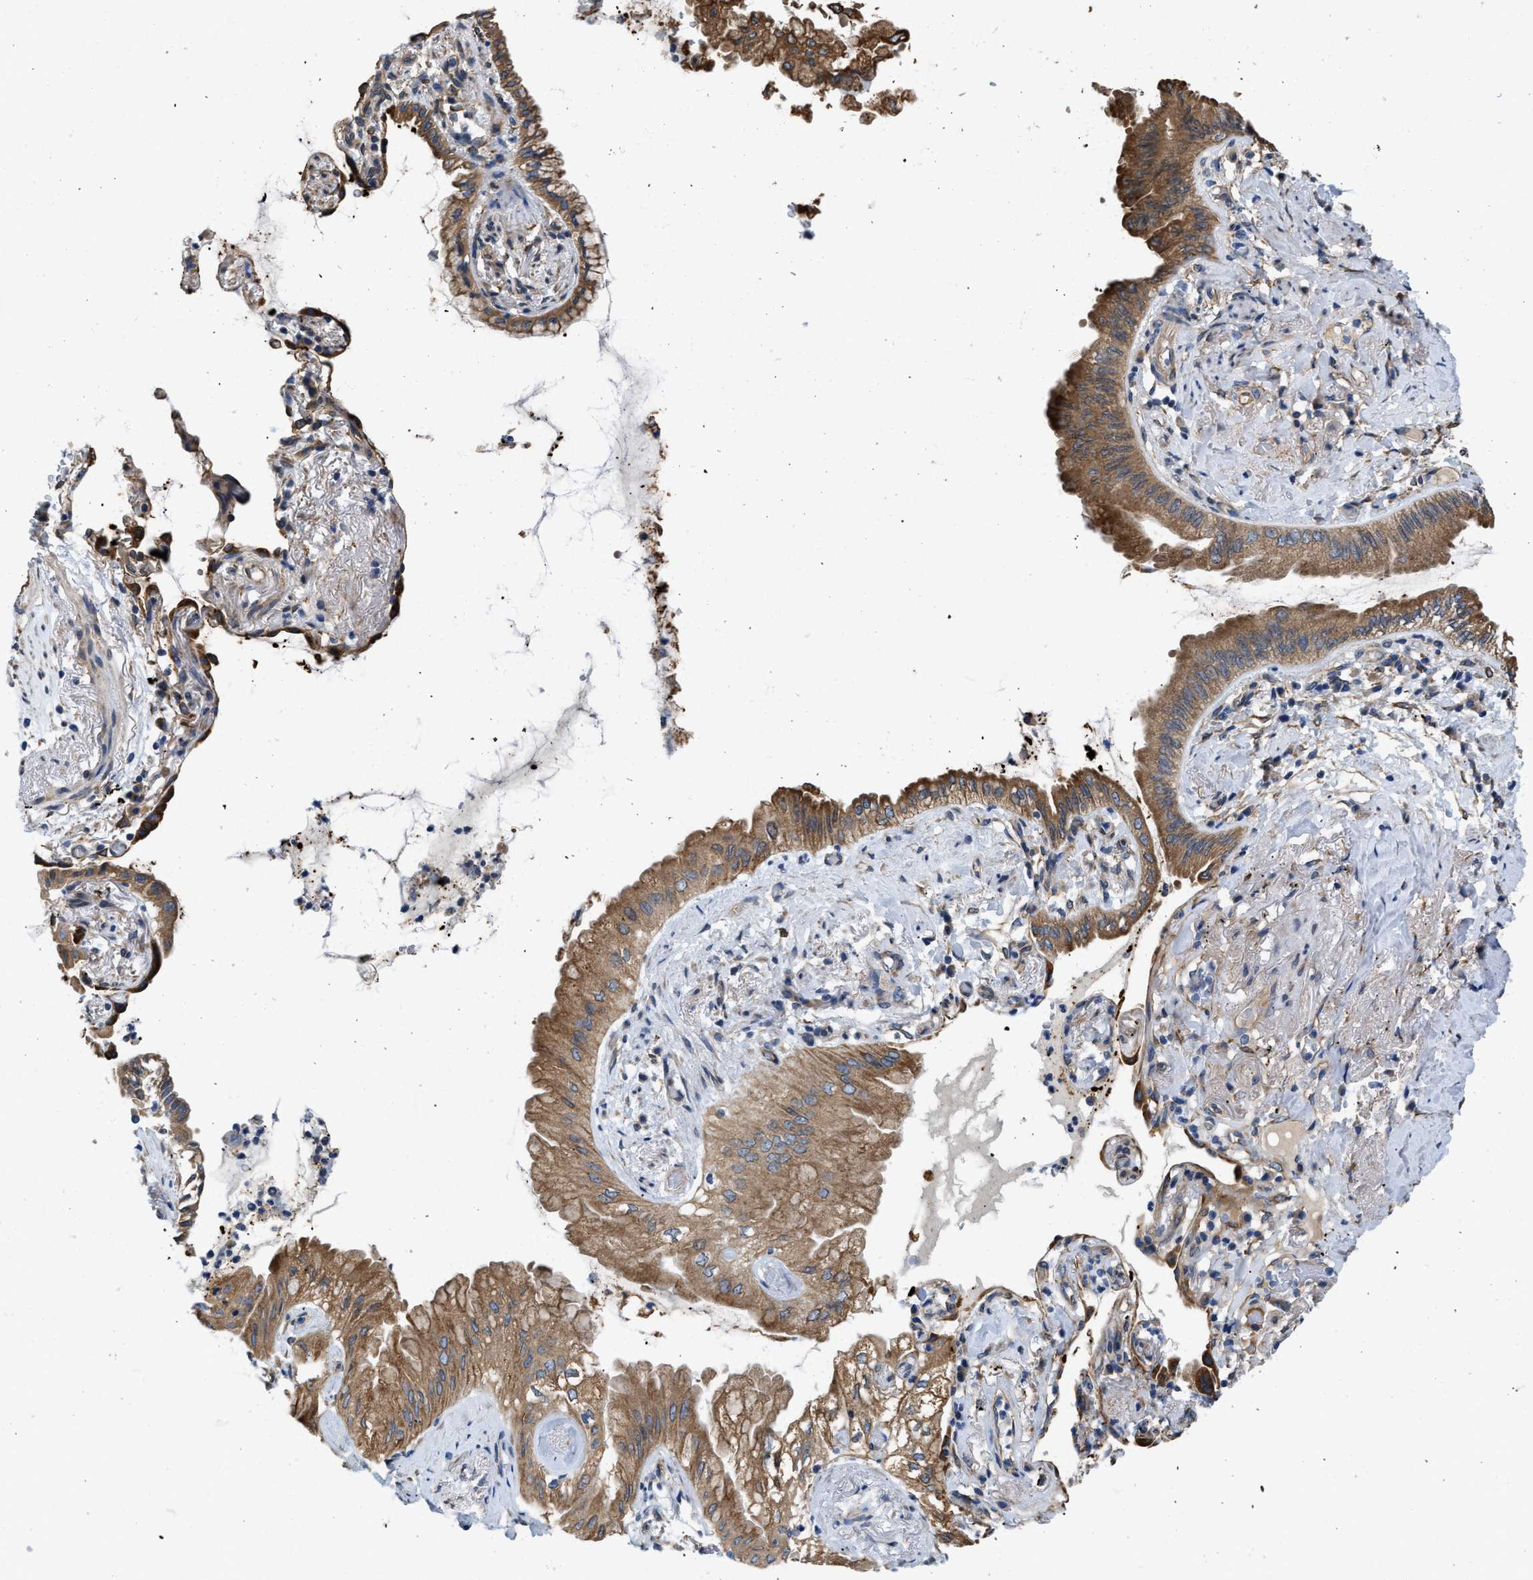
{"staining": {"intensity": "moderate", "quantity": ">75%", "location": "cytoplasmic/membranous"}, "tissue": "lung cancer", "cell_type": "Tumor cells", "image_type": "cancer", "snomed": [{"axis": "morphology", "description": "Normal tissue, NOS"}, {"axis": "morphology", "description": "Adenocarcinoma, NOS"}, {"axis": "topography", "description": "Bronchus"}, {"axis": "topography", "description": "Lung"}], "caption": "High-power microscopy captured an immunohistochemistry (IHC) micrograph of lung adenocarcinoma, revealing moderate cytoplasmic/membranous expression in approximately >75% of tumor cells.", "gene": "ARL6IP5", "patient": {"sex": "female", "age": 70}}